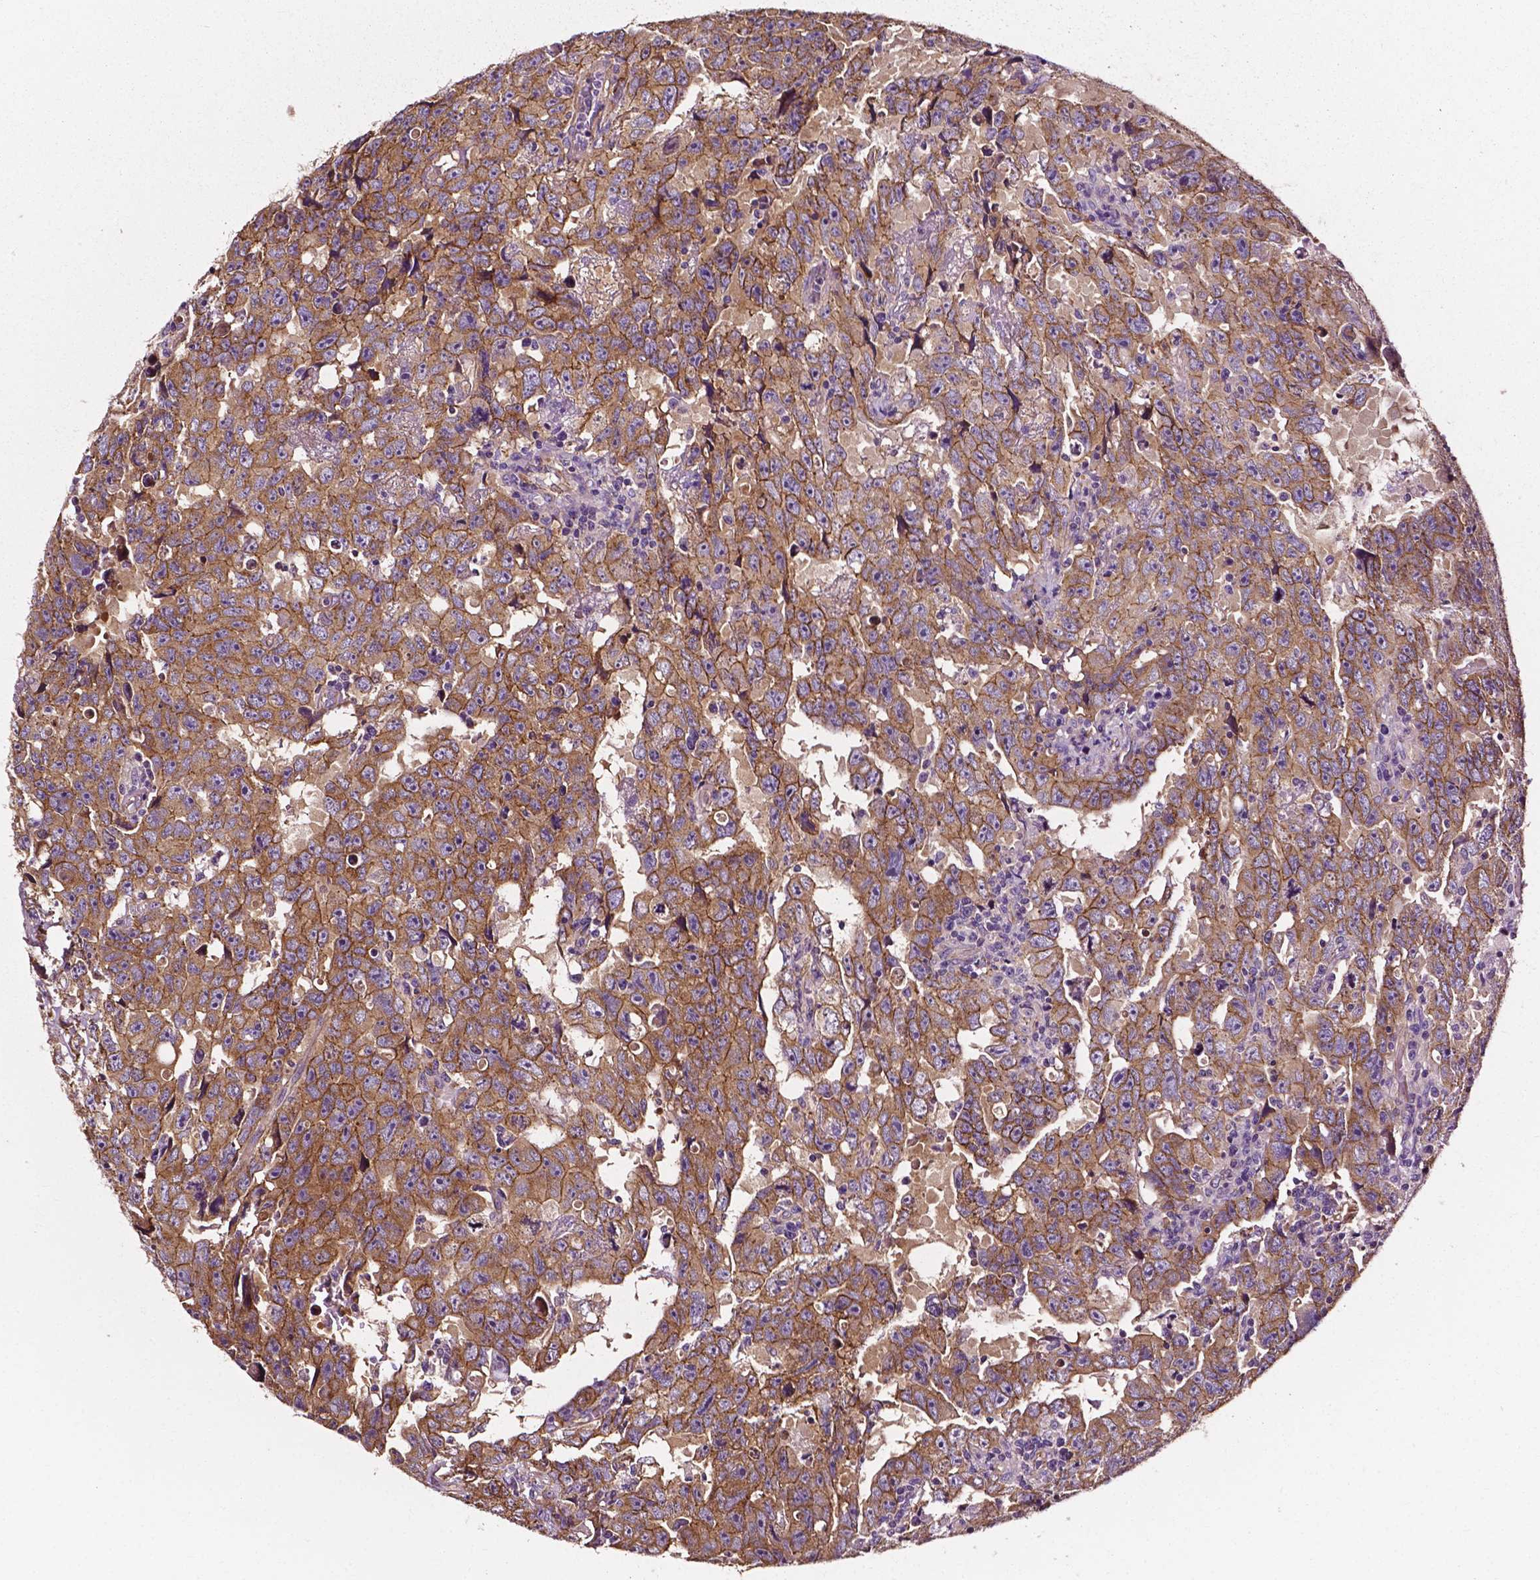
{"staining": {"intensity": "moderate", "quantity": ">75%", "location": "cytoplasmic/membranous"}, "tissue": "testis cancer", "cell_type": "Tumor cells", "image_type": "cancer", "snomed": [{"axis": "morphology", "description": "Carcinoma, Embryonal, NOS"}, {"axis": "topography", "description": "Testis"}], "caption": "Protein staining displays moderate cytoplasmic/membranous expression in about >75% of tumor cells in embryonal carcinoma (testis). (DAB = brown stain, brightfield microscopy at high magnification).", "gene": "ATG16L1", "patient": {"sex": "male", "age": 24}}